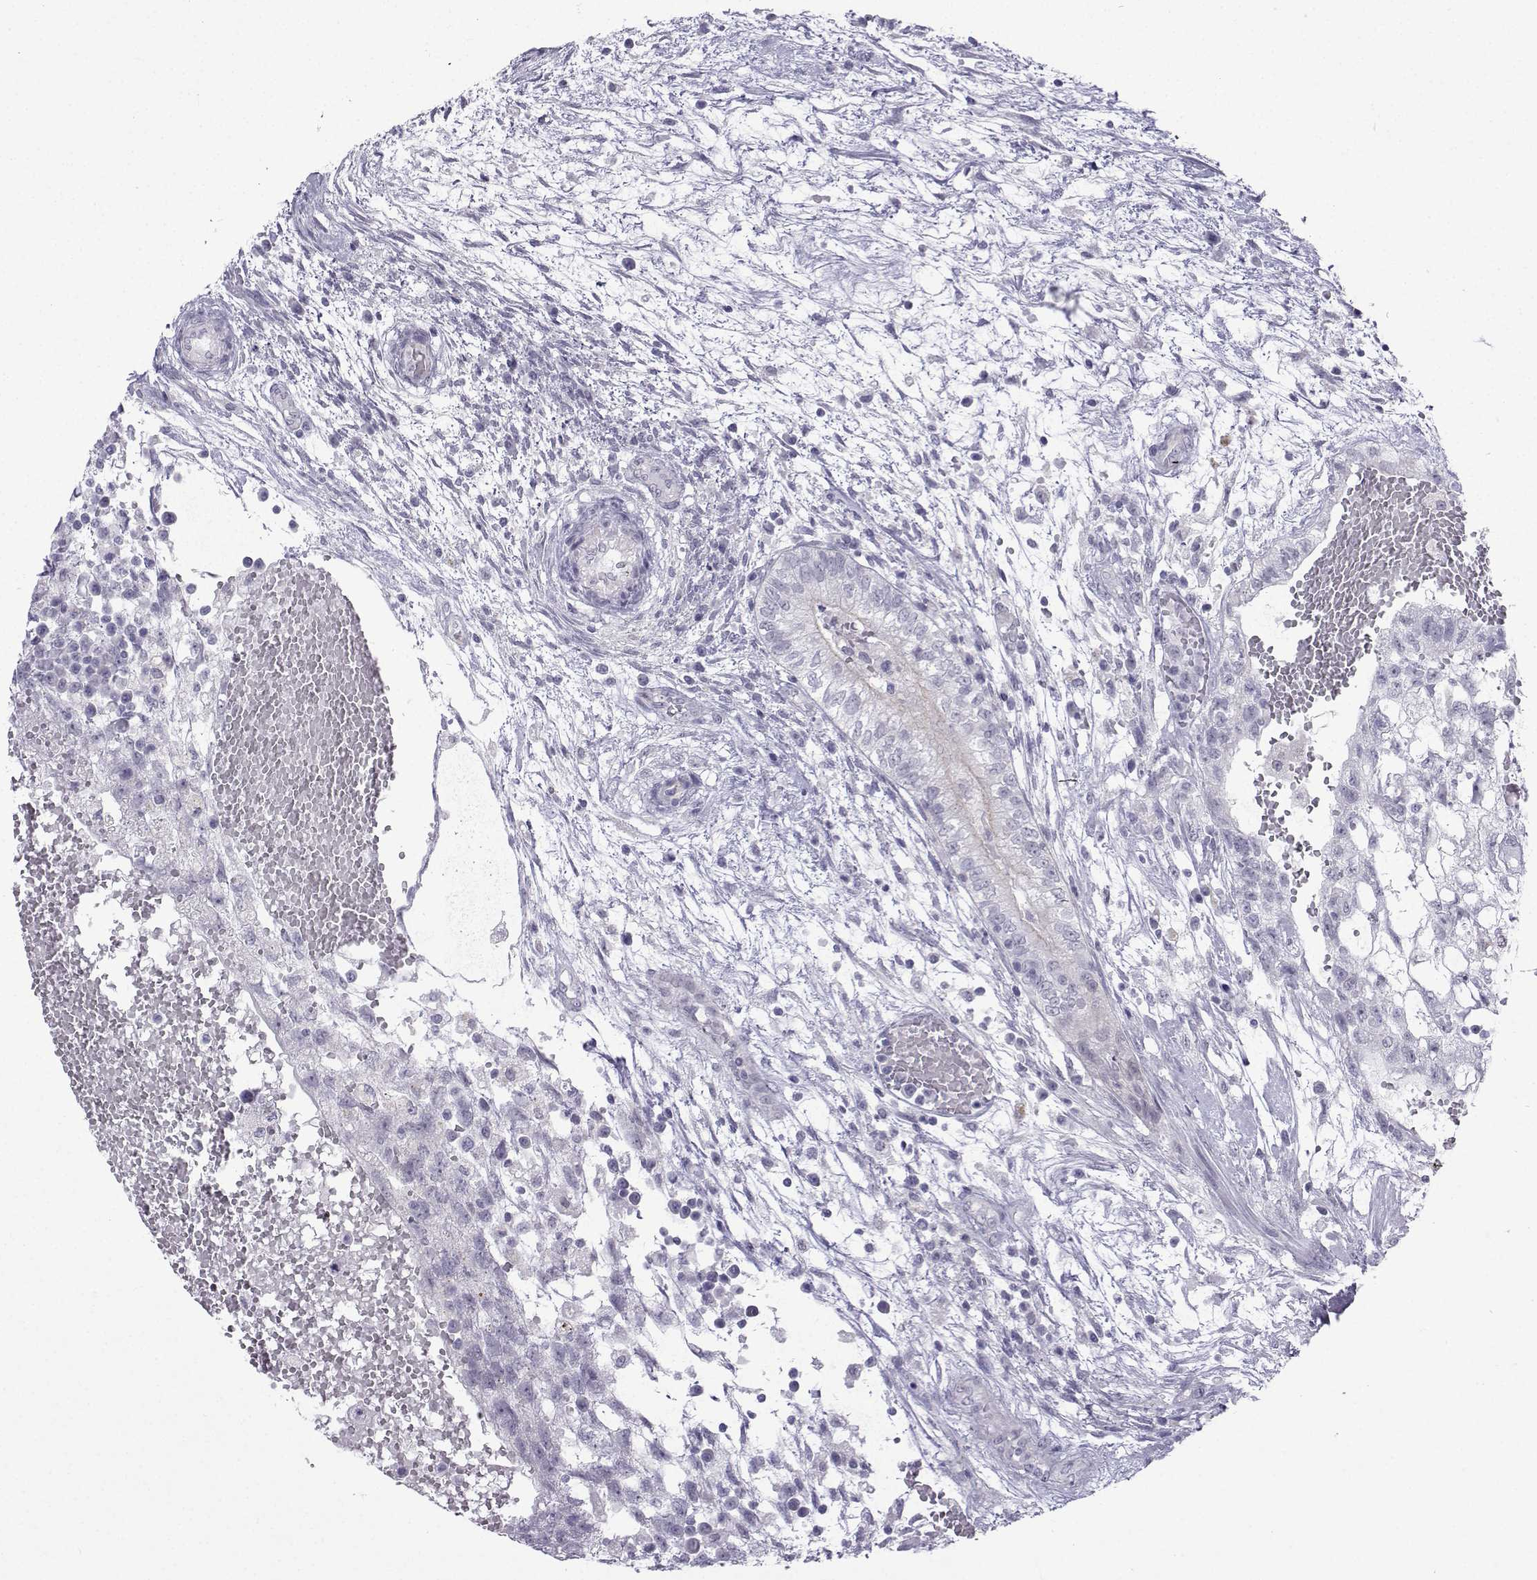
{"staining": {"intensity": "negative", "quantity": "none", "location": "none"}, "tissue": "testis cancer", "cell_type": "Tumor cells", "image_type": "cancer", "snomed": [{"axis": "morphology", "description": "Normal tissue, NOS"}, {"axis": "morphology", "description": "Carcinoma, Embryonal, NOS"}, {"axis": "topography", "description": "Testis"}, {"axis": "topography", "description": "Epididymis"}], "caption": "Tumor cells show no significant protein expression in testis cancer (embryonal carcinoma). The staining was performed using DAB to visualize the protein expression in brown, while the nuclei were stained in blue with hematoxylin (Magnification: 20x).", "gene": "CFAP53", "patient": {"sex": "male", "age": 32}}